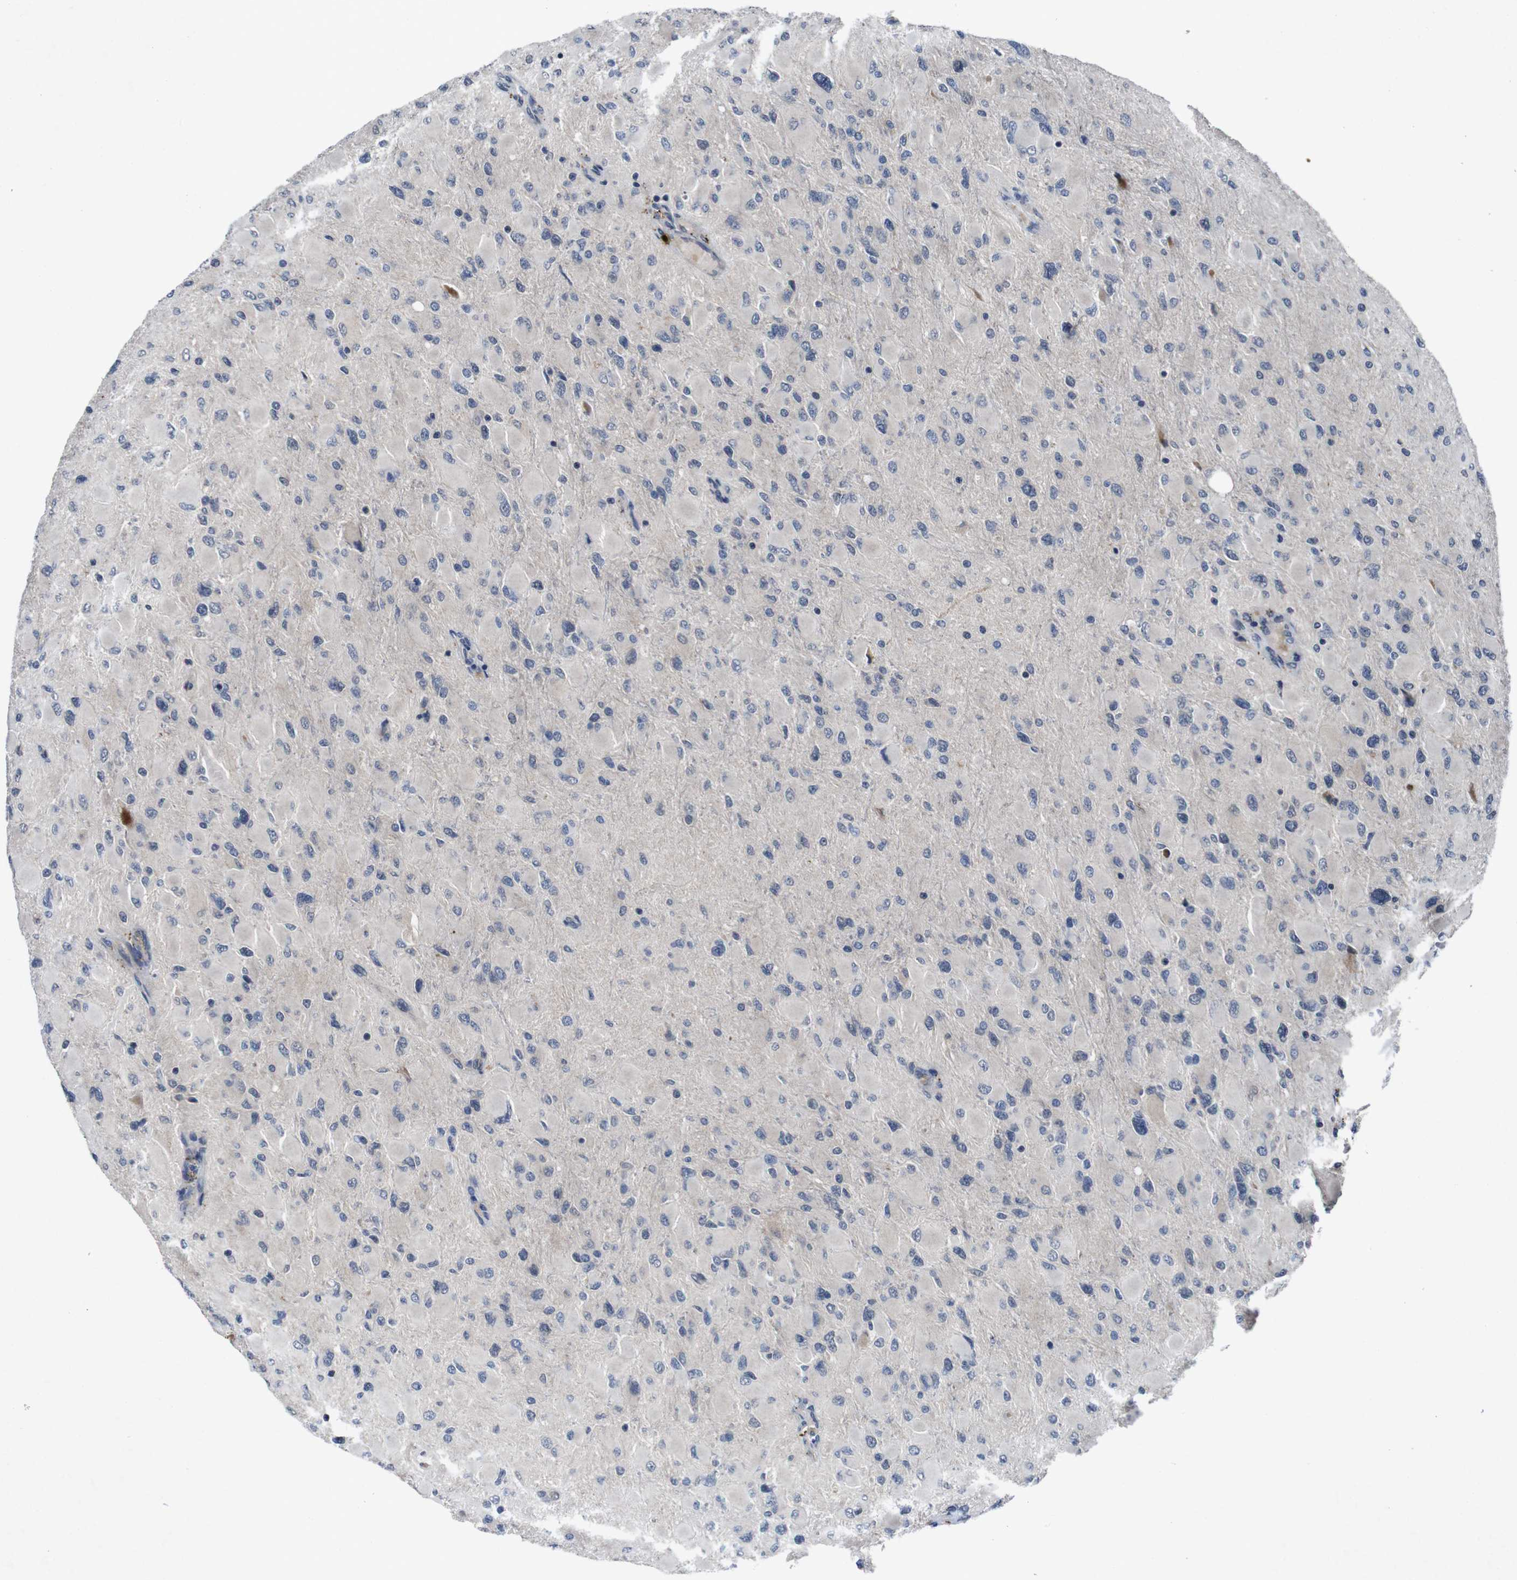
{"staining": {"intensity": "negative", "quantity": "none", "location": "none"}, "tissue": "glioma", "cell_type": "Tumor cells", "image_type": "cancer", "snomed": [{"axis": "morphology", "description": "Glioma, malignant, High grade"}, {"axis": "topography", "description": "Cerebral cortex"}], "caption": "IHC histopathology image of neoplastic tissue: human malignant high-grade glioma stained with DAB (3,3'-diaminobenzidine) shows no significant protein staining in tumor cells.", "gene": "AKT3", "patient": {"sex": "female", "age": 36}}